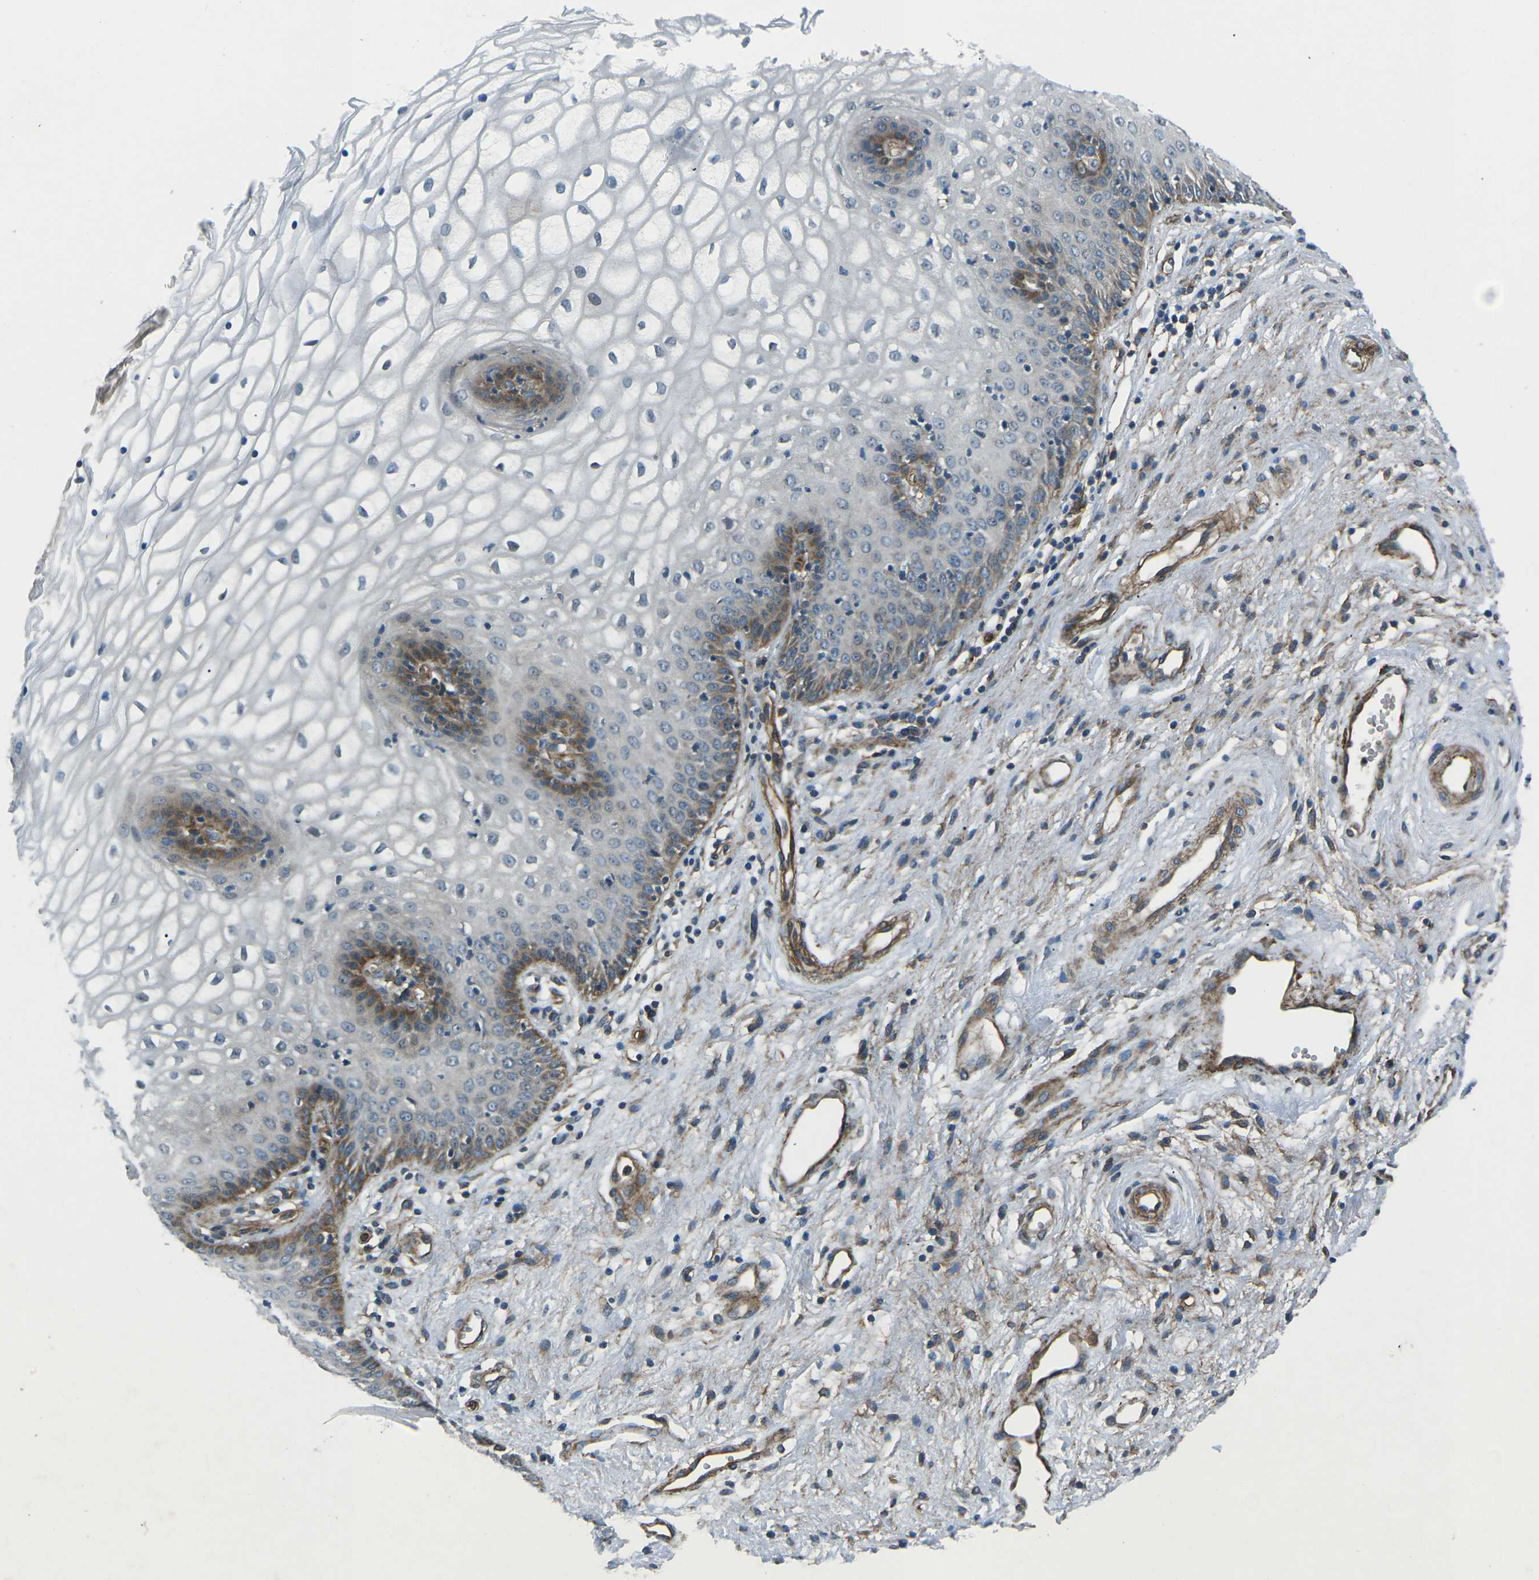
{"staining": {"intensity": "moderate", "quantity": "<25%", "location": "cytoplasmic/membranous"}, "tissue": "vagina", "cell_type": "Squamous epithelial cells", "image_type": "normal", "snomed": [{"axis": "morphology", "description": "Normal tissue, NOS"}, {"axis": "topography", "description": "Vagina"}], "caption": "Immunohistochemistry of benign human vagina shows low levels of moderate cytoplasmic/membranous positivity in about <25% of squamous epithelial cells.", "gene": "AFAP1", "patient": {"sex": "female", "age": 34}}